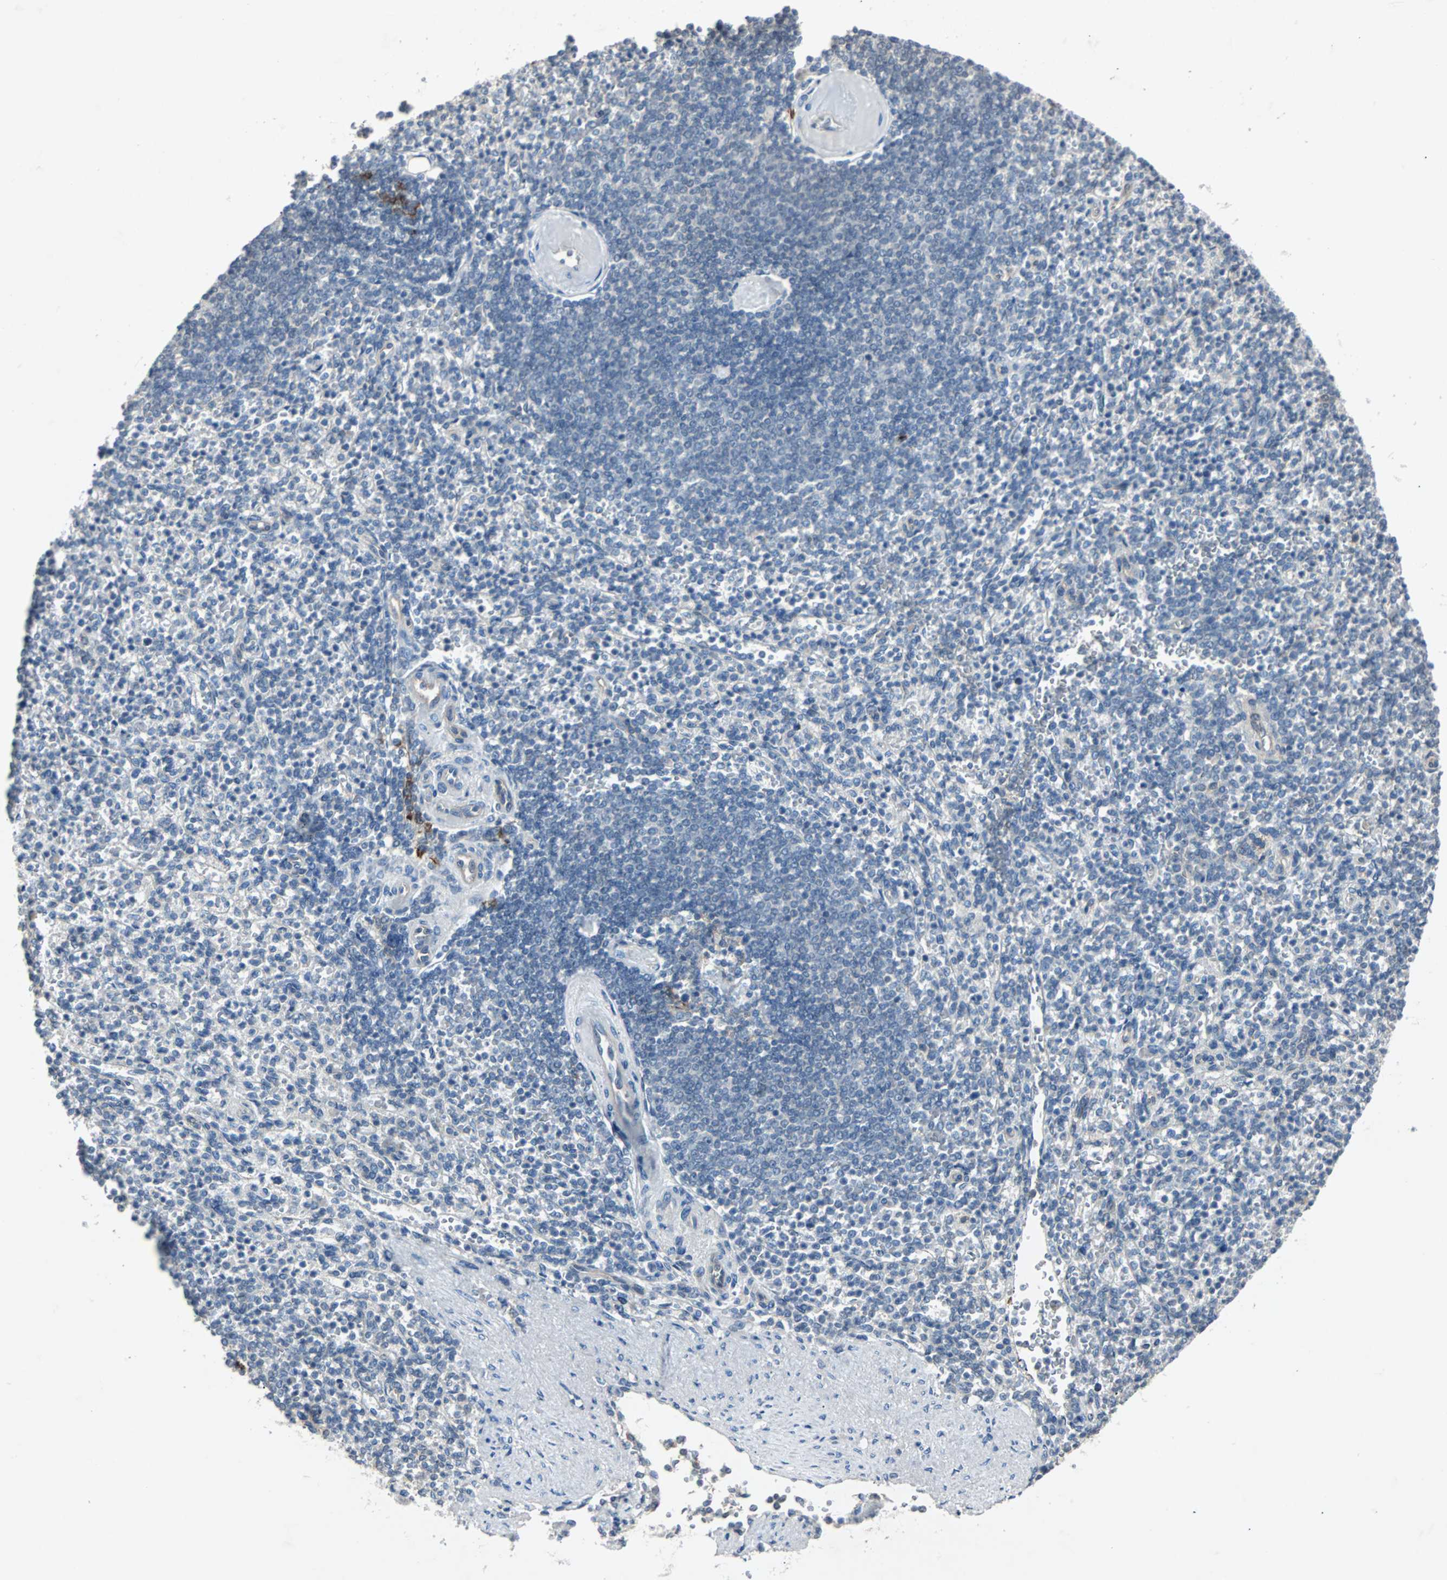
{"staining": {"intensity": "negative", "quantity": "none", "location": "none"}, "tissue": "spleen", "cell_type": "Cells in red pulp", "image_type": "normal", "snomed": [{"axis": "morphology", "description": "Normal tissue, NOS"}, {"axis": "topography", "description": "Spleen"}], "caption": "Immunohistochemical staining of benign human spleen displays no significant staining in cells in red pulp. (DAB (3,3'-diaminobenzidine) IHC visualized using brightfield microscopy, high magnification).", "gene": "CMC2", "patient": {"sex": "female", "age": 74}}